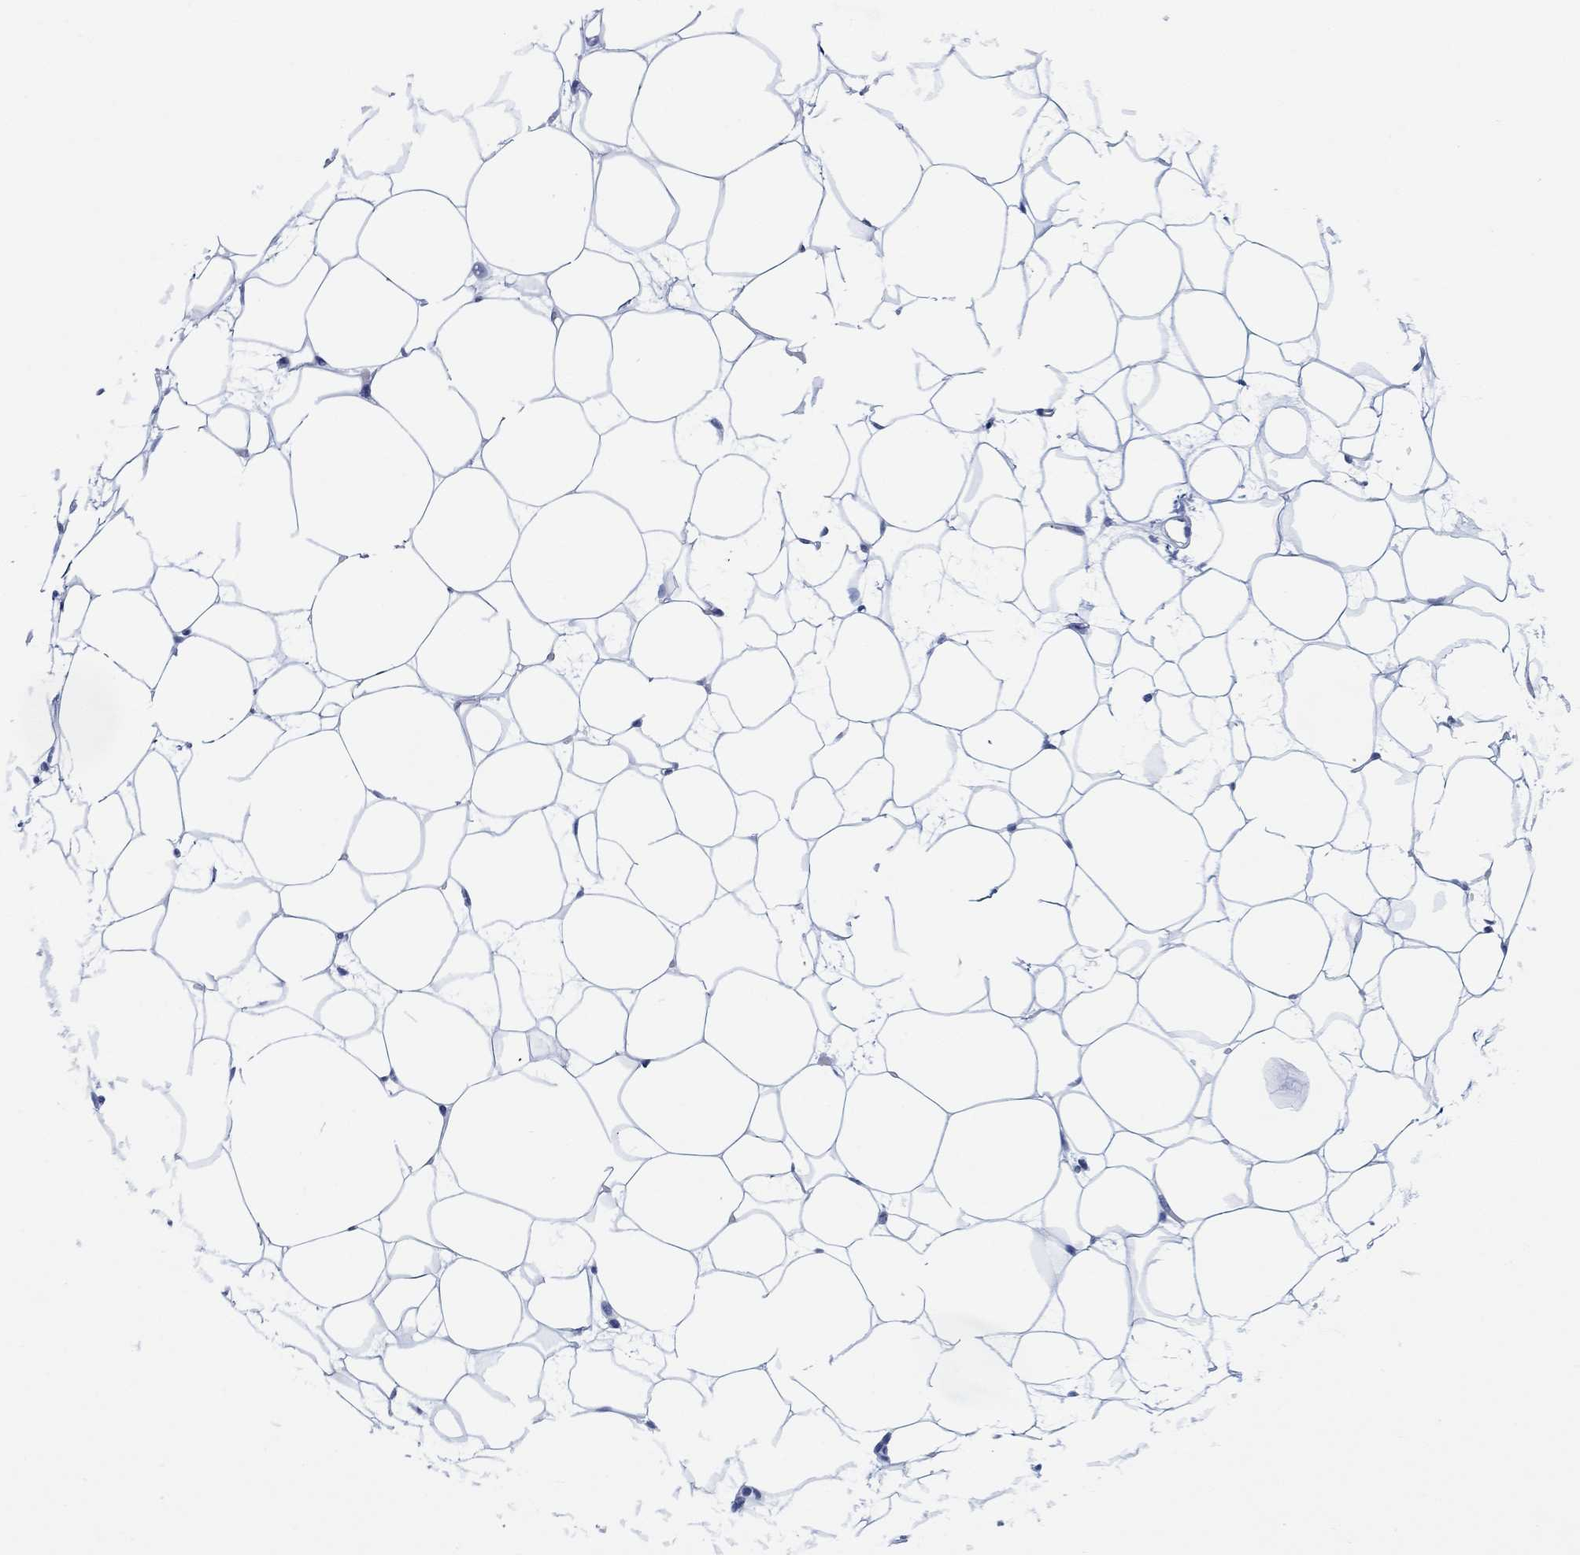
{"staining": {"intensity": "negative", "quantity": "none", "location": "none"}, "tissue": "breast", "cell_type": "Adipocytes", "image_type": "normal", "snomed": [{"axis": "morphology", "description": "Normal tissue, NOS"}, {"axis": "topography", "description": "Breast"}], "caption": "DAB immunohistochemical staining of benign breast exhibits no significant positivity in adipocytes.", "gene": "OTUB2", "patient": {"sex": "female", "age": 37}}